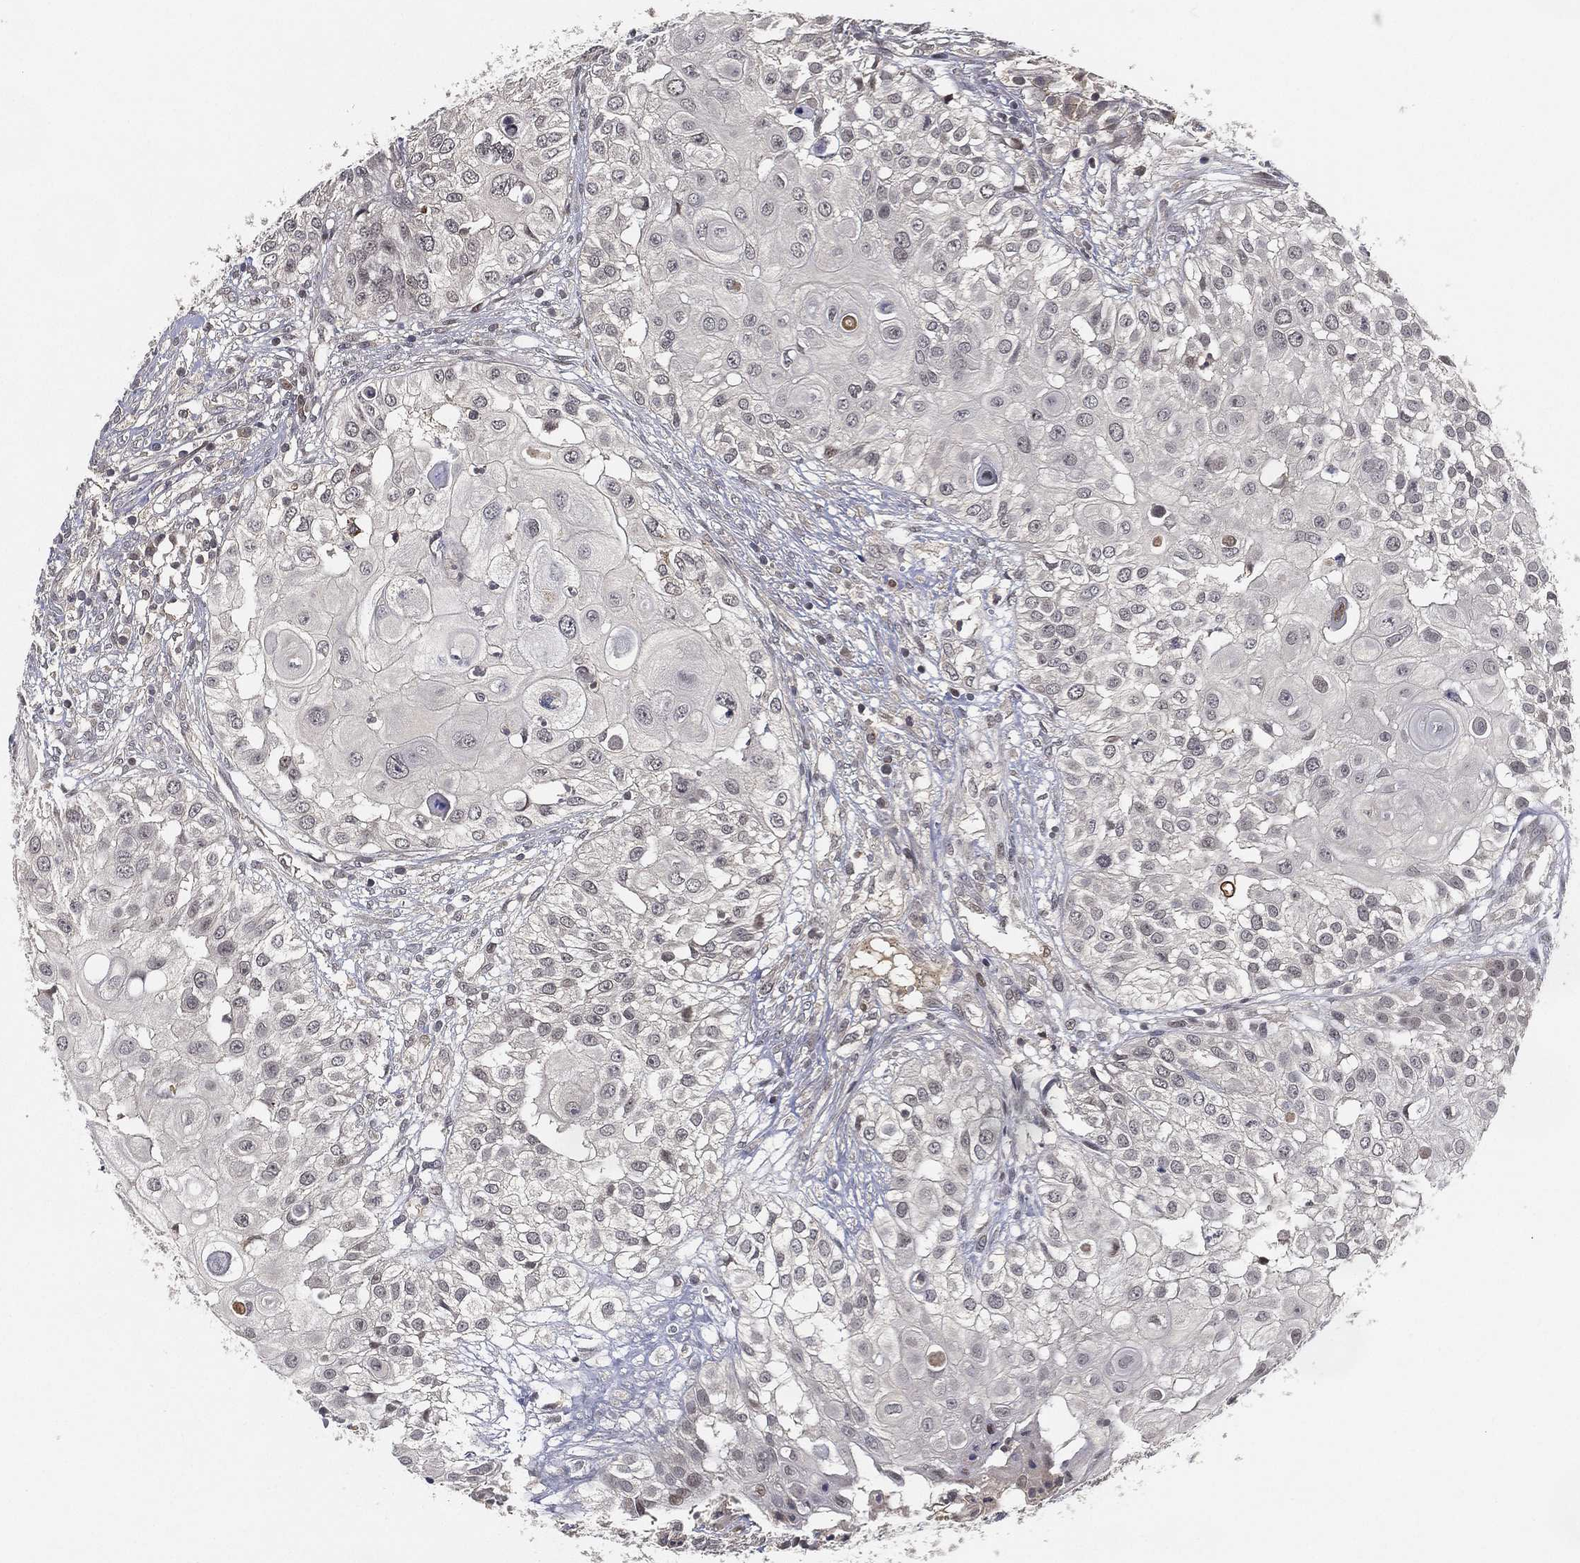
{"staining": {"intensity": "negative", "quantity": "none", "location": "none"}, "tissue": "urothelial cancer", "cell_type": "Tumor cells", "image_type": "cancer", "snomed": [{"axis": "morphology", "description": "Urothelial carcinoma, High grade"}, {"axis": "topography", "description": "Urinary bladder"}], "caption": "Immunohistochemistry (IHC) photomicrograph of urothelial carcinoma (high-grade) stained for a protein (brown), which shows no expression in tumor cells.", "gene": "CFAP251", "patient": {"sex": "female", "age": 79}}